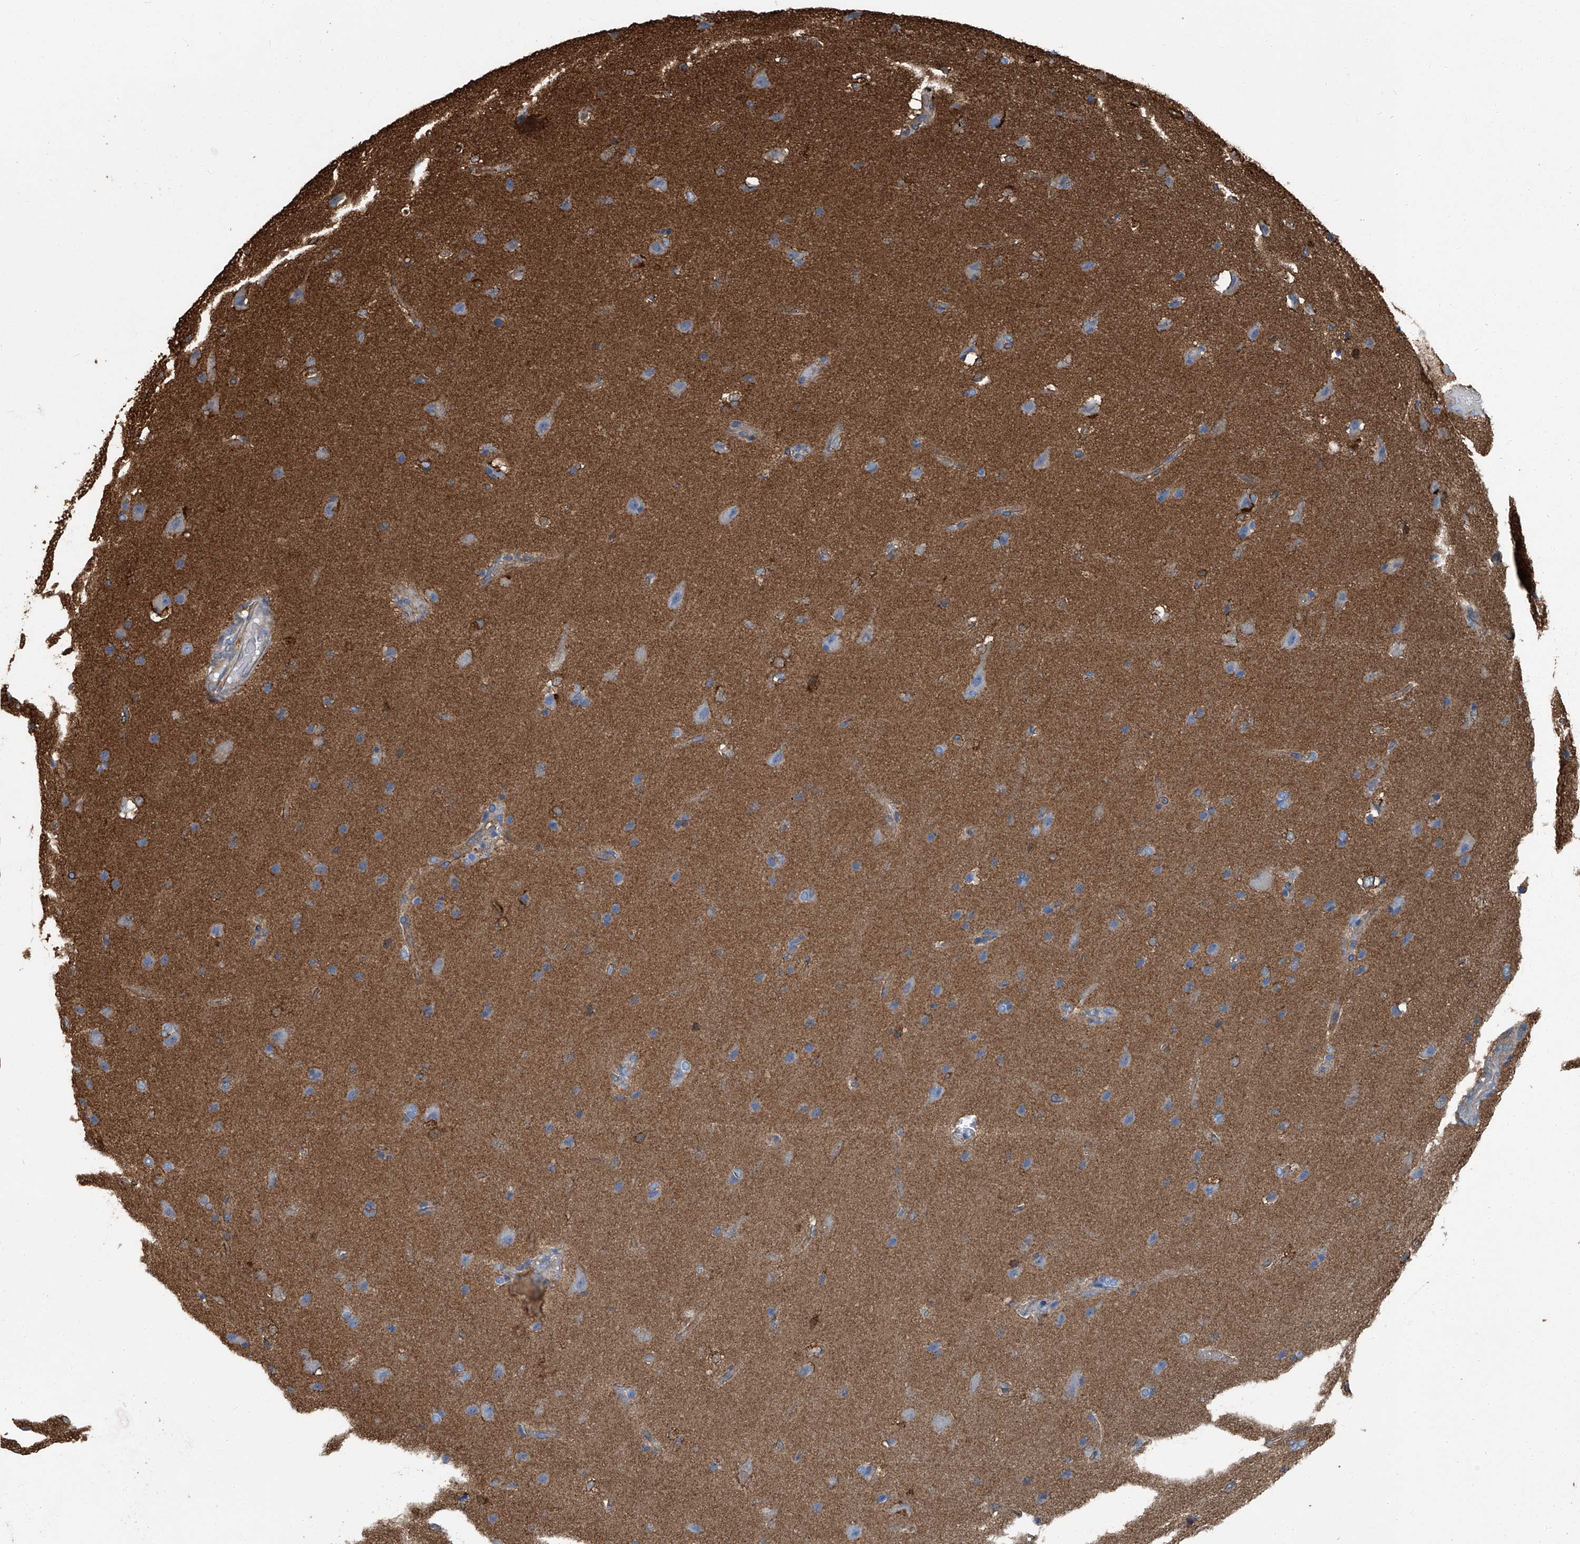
{"staining": {"intensity": "weak", "quantity": "<25%", "location": "cytoplasmic/membranous"}, "tissue": "glioma", "cell_type": "Tumor cells", "image_type": "cancer", "snomed": [{"axis": "morphology", "description": "Glioma, malignant, Low grade"}, {"axis": "topography", "description": "Brain"}], "caption": "An IHC micrograph of glioma is shown. There is no staining in tumor cells of glioma.", "gene": "SEPTIN7", "patient": {"sex": "female", "age": 37}}